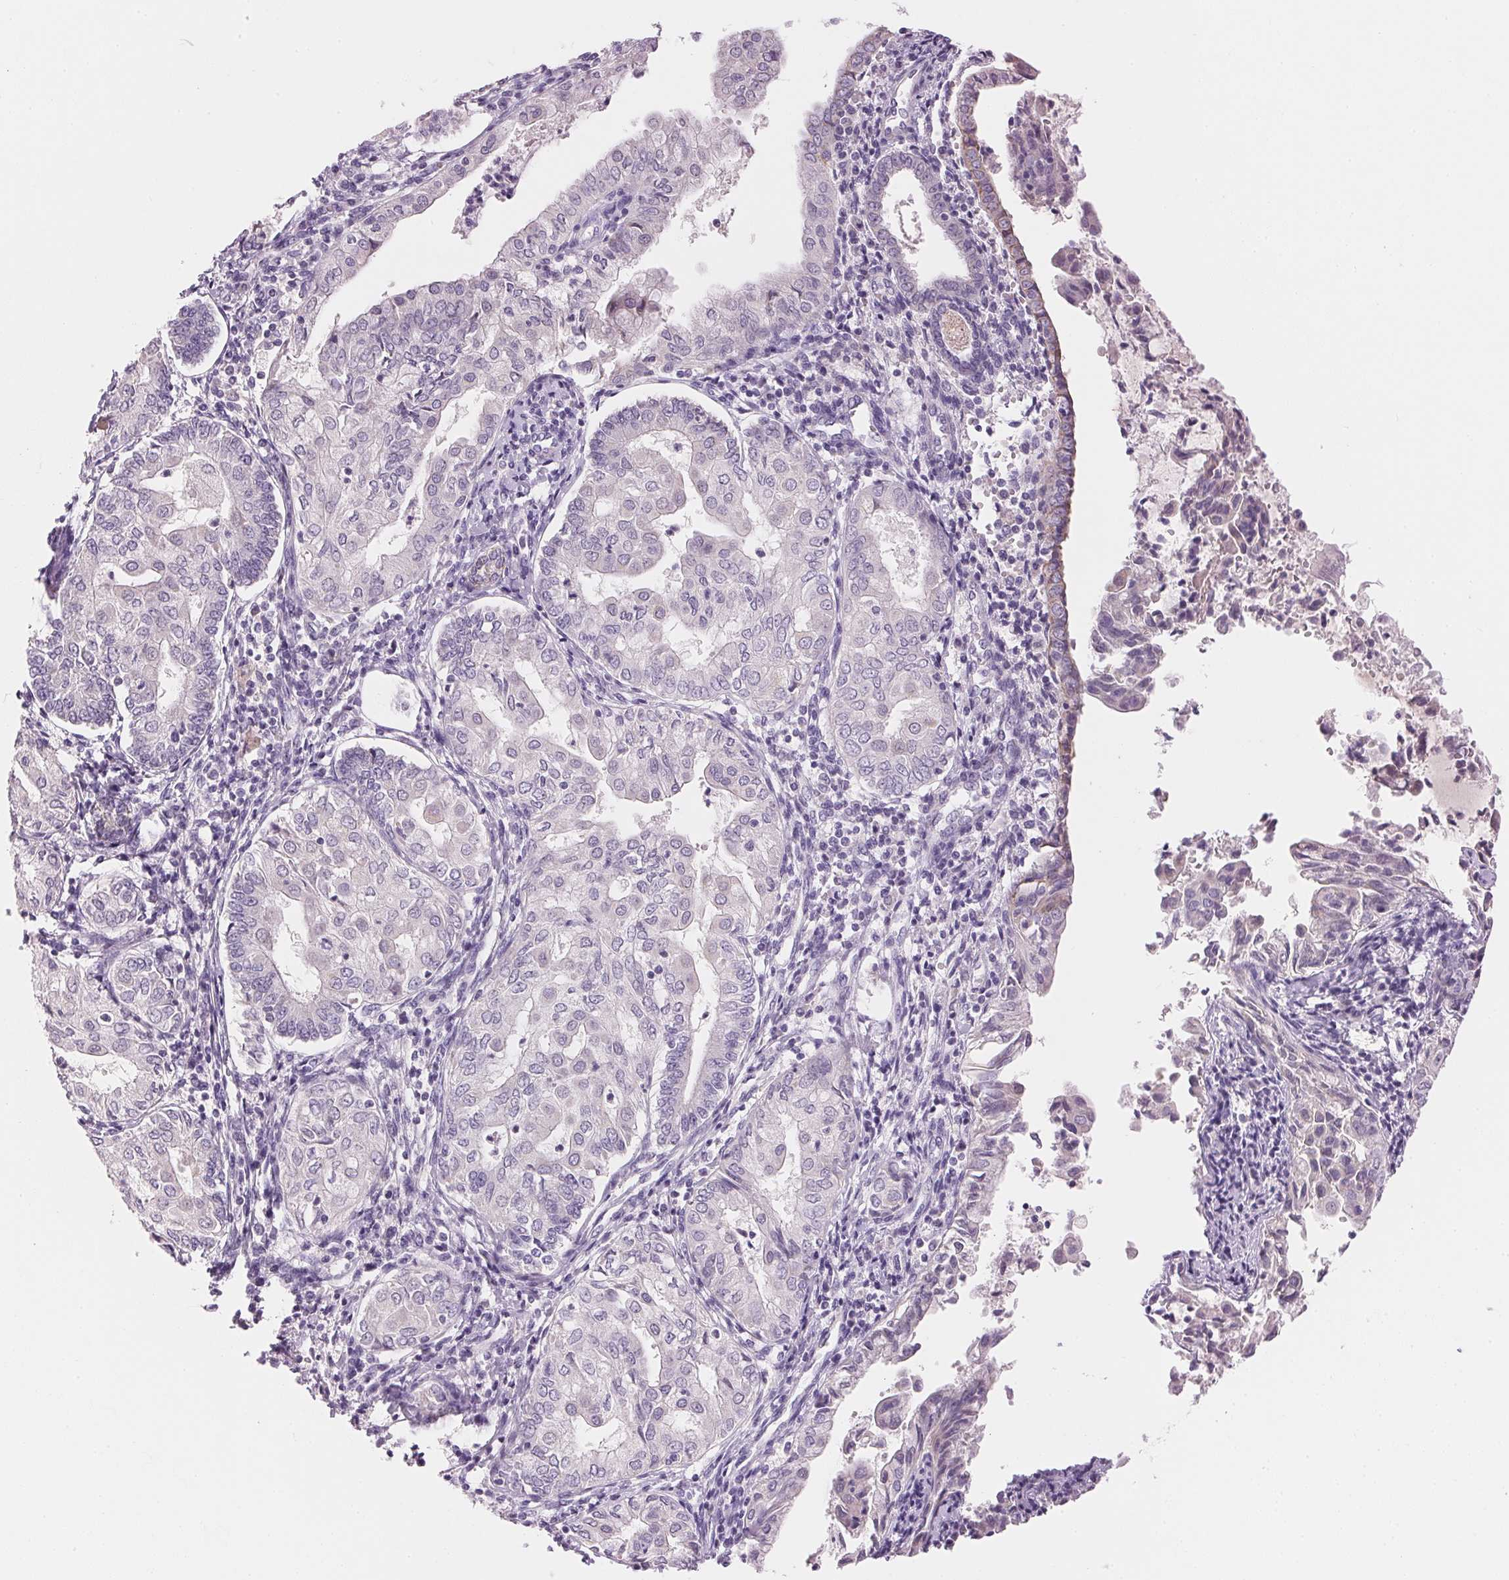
{"staining": {"intensity": "negative", "quantity": "none", "location": "none"}, "tissue": "endometrial cancer", "cell_type": "Tumor cells", "image_type": "cancer", "snomed": [{"axis": "morphology", "description": "Adenocarcinoma, NOS"}, {"axis": "topography", "description": "Endometrium"}], "caption": "Endometrial adenocarcinoma stained for a protein using immunohistochemistry (IHC) displays no staining tumor cells.", "gene": "CYP11B1", "patient": {"sex": "female", "age": 68}}